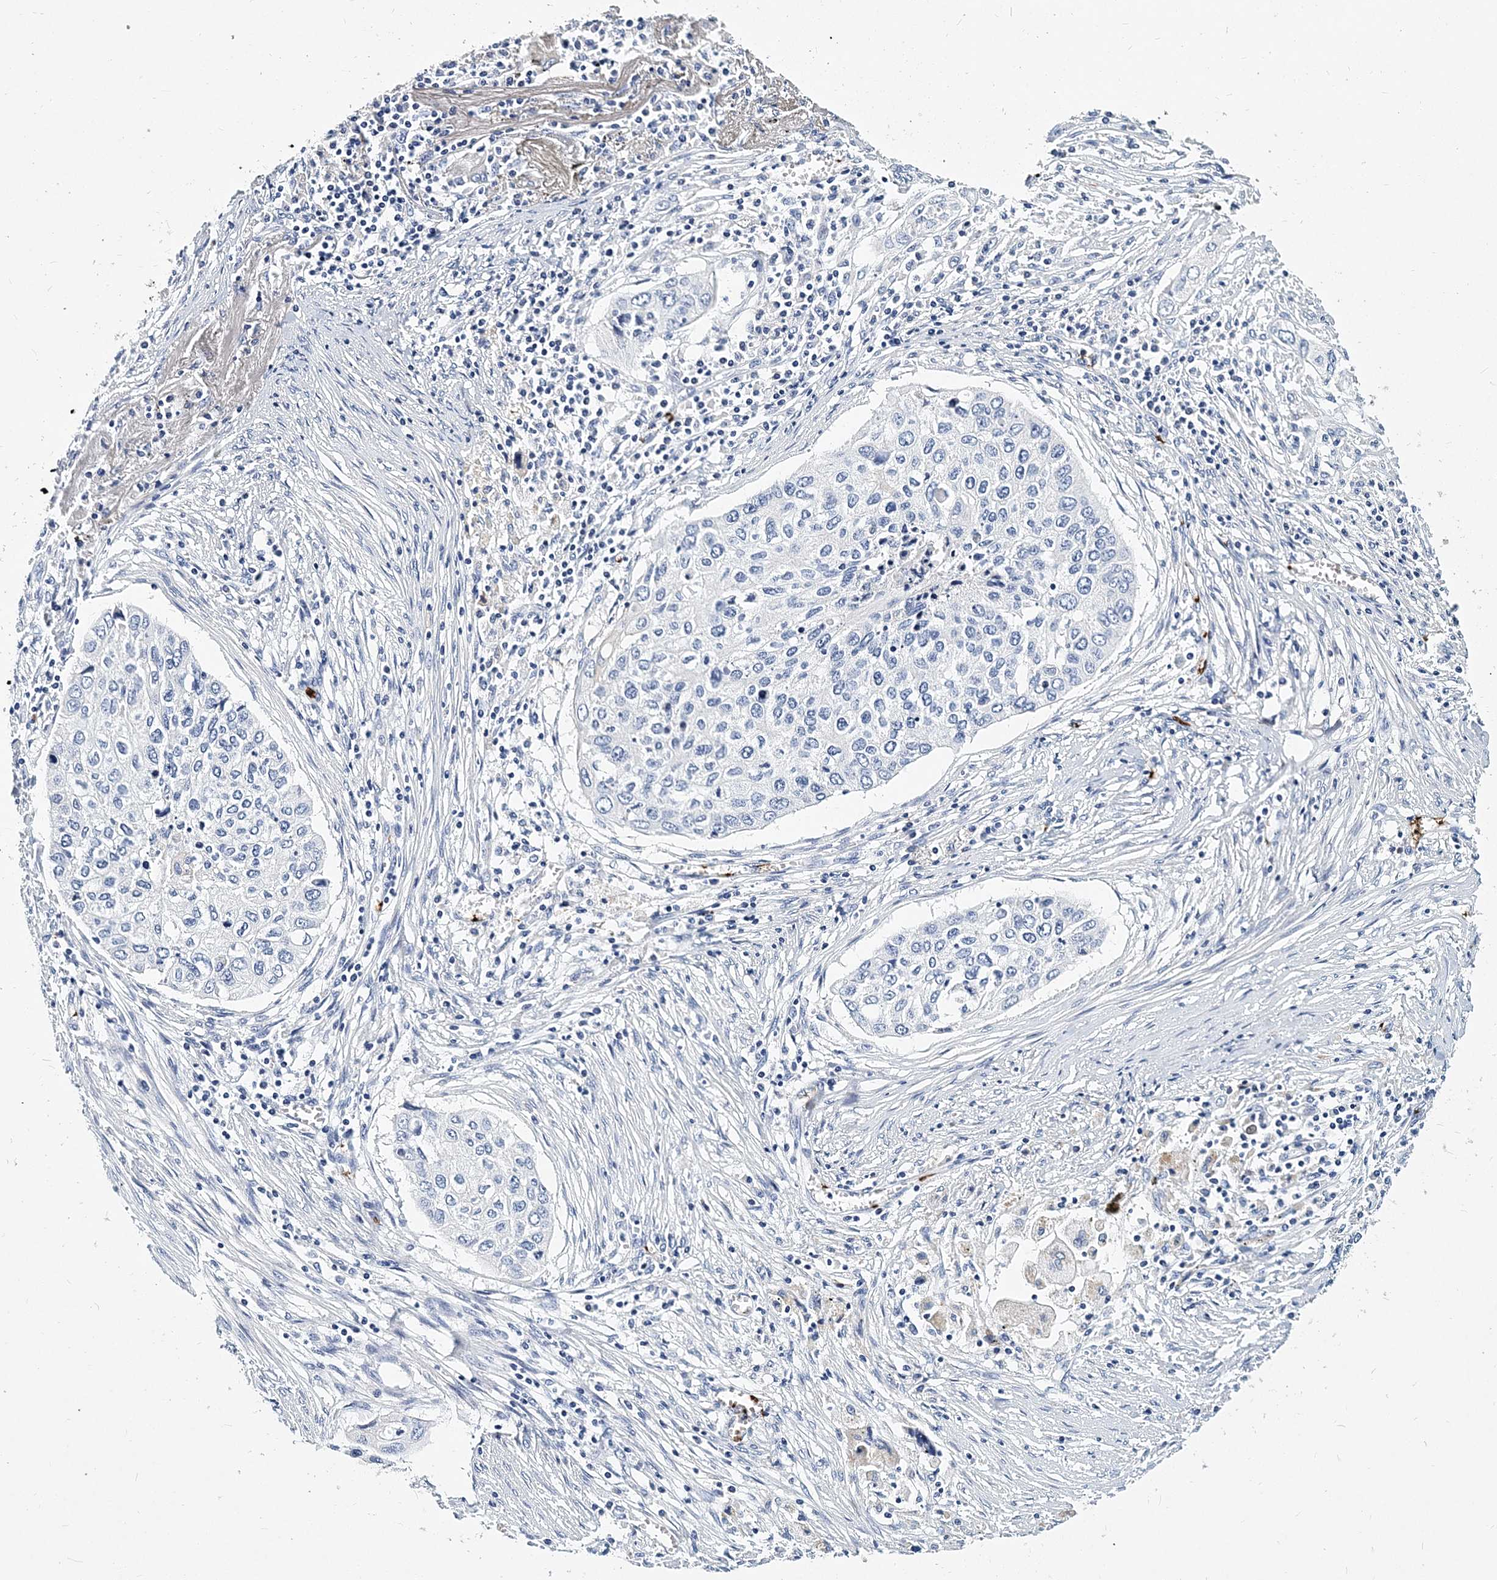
{"staining": {"intensity": "negative", "quantity": "none", "location": "none"}, "tissue": "lung cancer", "cell_type": "Tumor cells", "image_type": "cancer", "snomed": [{"axis": "morphology", "description": "Squamous cell carcinoma, NOS"}, {"axis": "topography", "description": "Lung"}], "caption": "Immunohistochemical staining of human lung squamous cell carcinoma displays no significant expression in tumor cells.", "gene": "ITGA2B", "patient": {"sex": "female", "age": 63}}